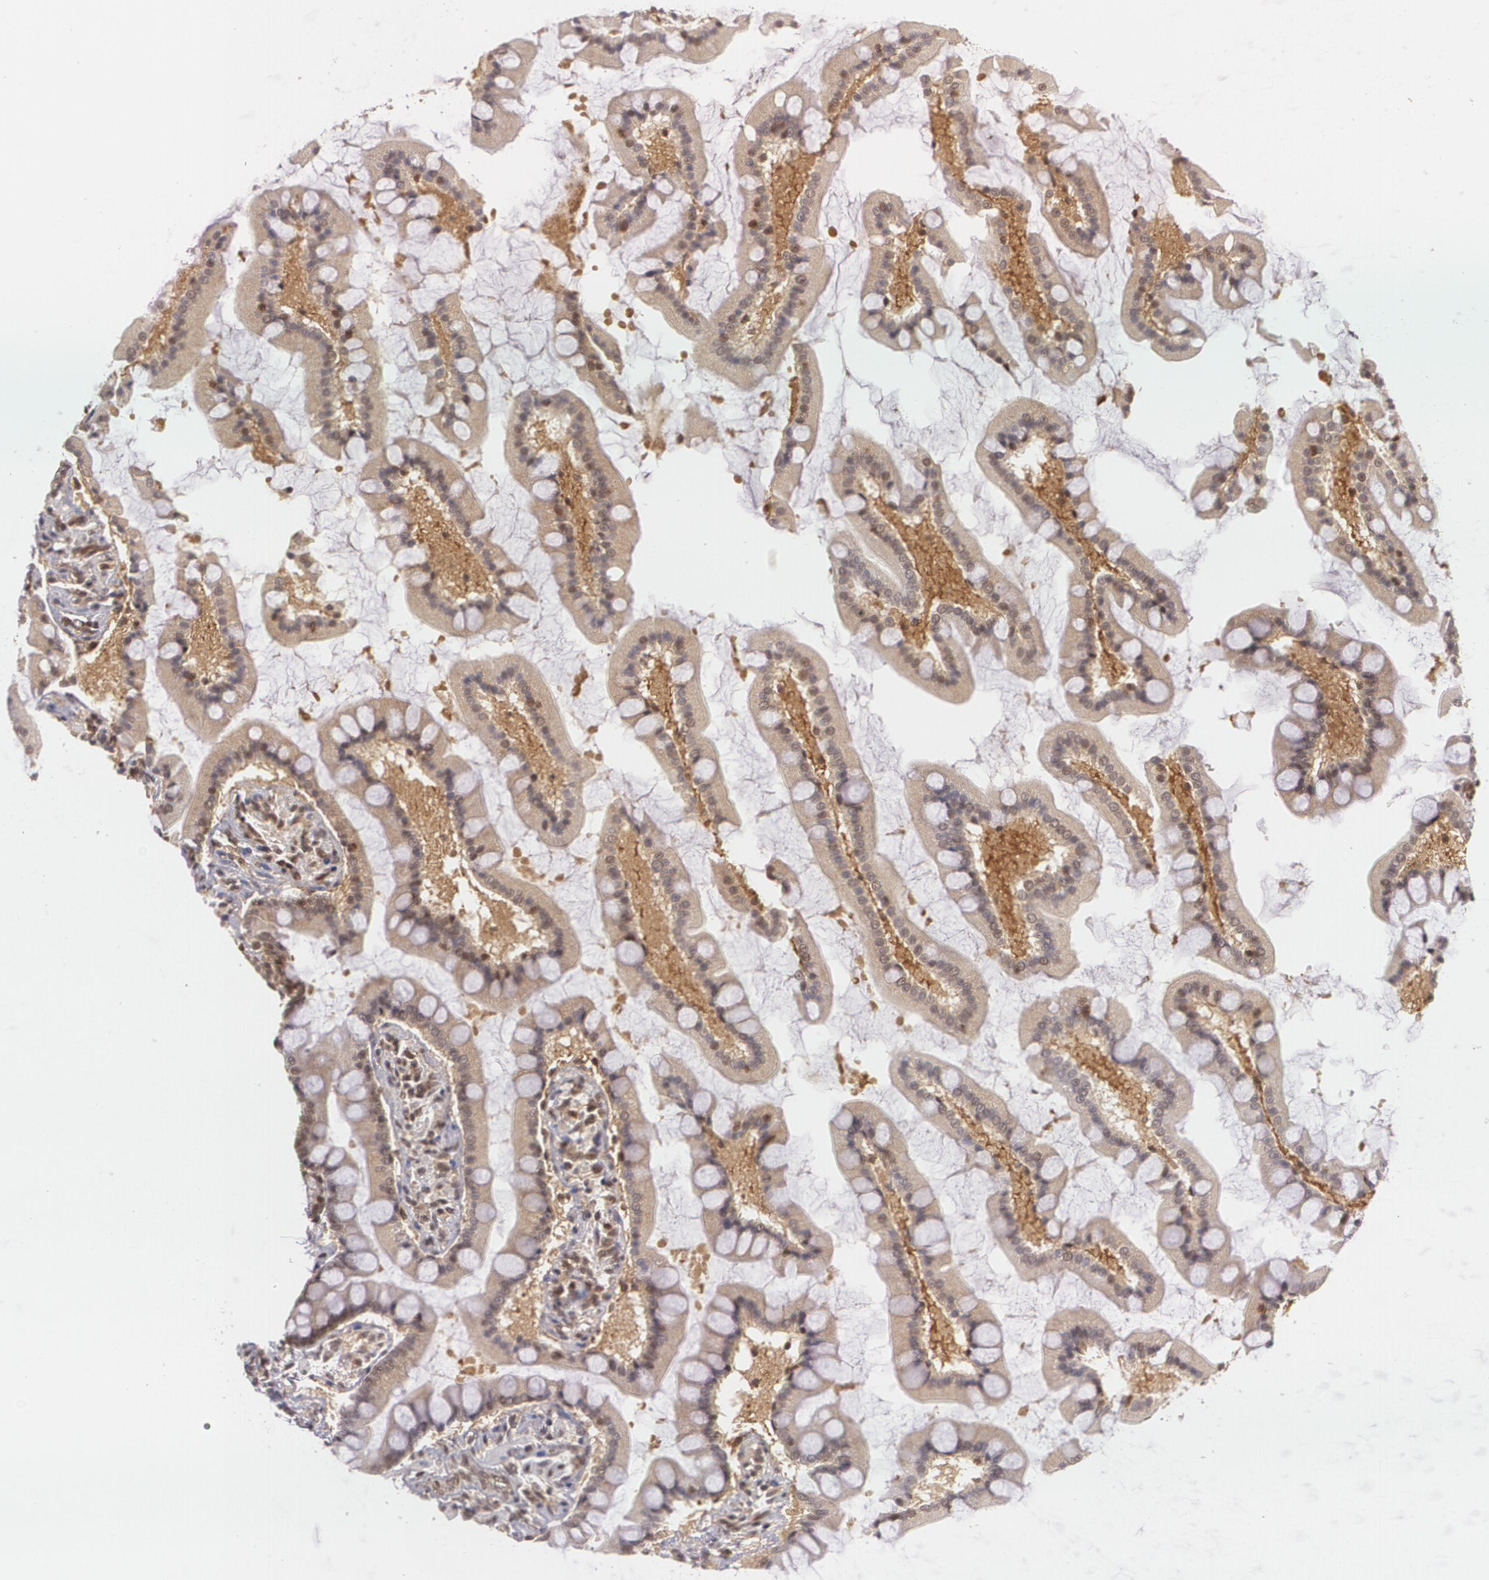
{"staining": {"intensity": "weak", "quantity": "<25%", "location": "cytoplasmic/membranous,nuclear"}, "tissue": "small intestine", "cell_type": "Glandular cells", "image_type": "normal", "snomed": [{"axis": "morphology", "description": "Normal tissue, NOS"}, {"axis": "topography", "description": "Small intestine"}], "caption": "There is no significant positivity in glandular cells of small intestine. (DAB immunohistochemistry (IHC) visualized using brightfield microscopy, high magnification).", "gene": "CUL2", "patient": {"sex": "male", "age": 41}}